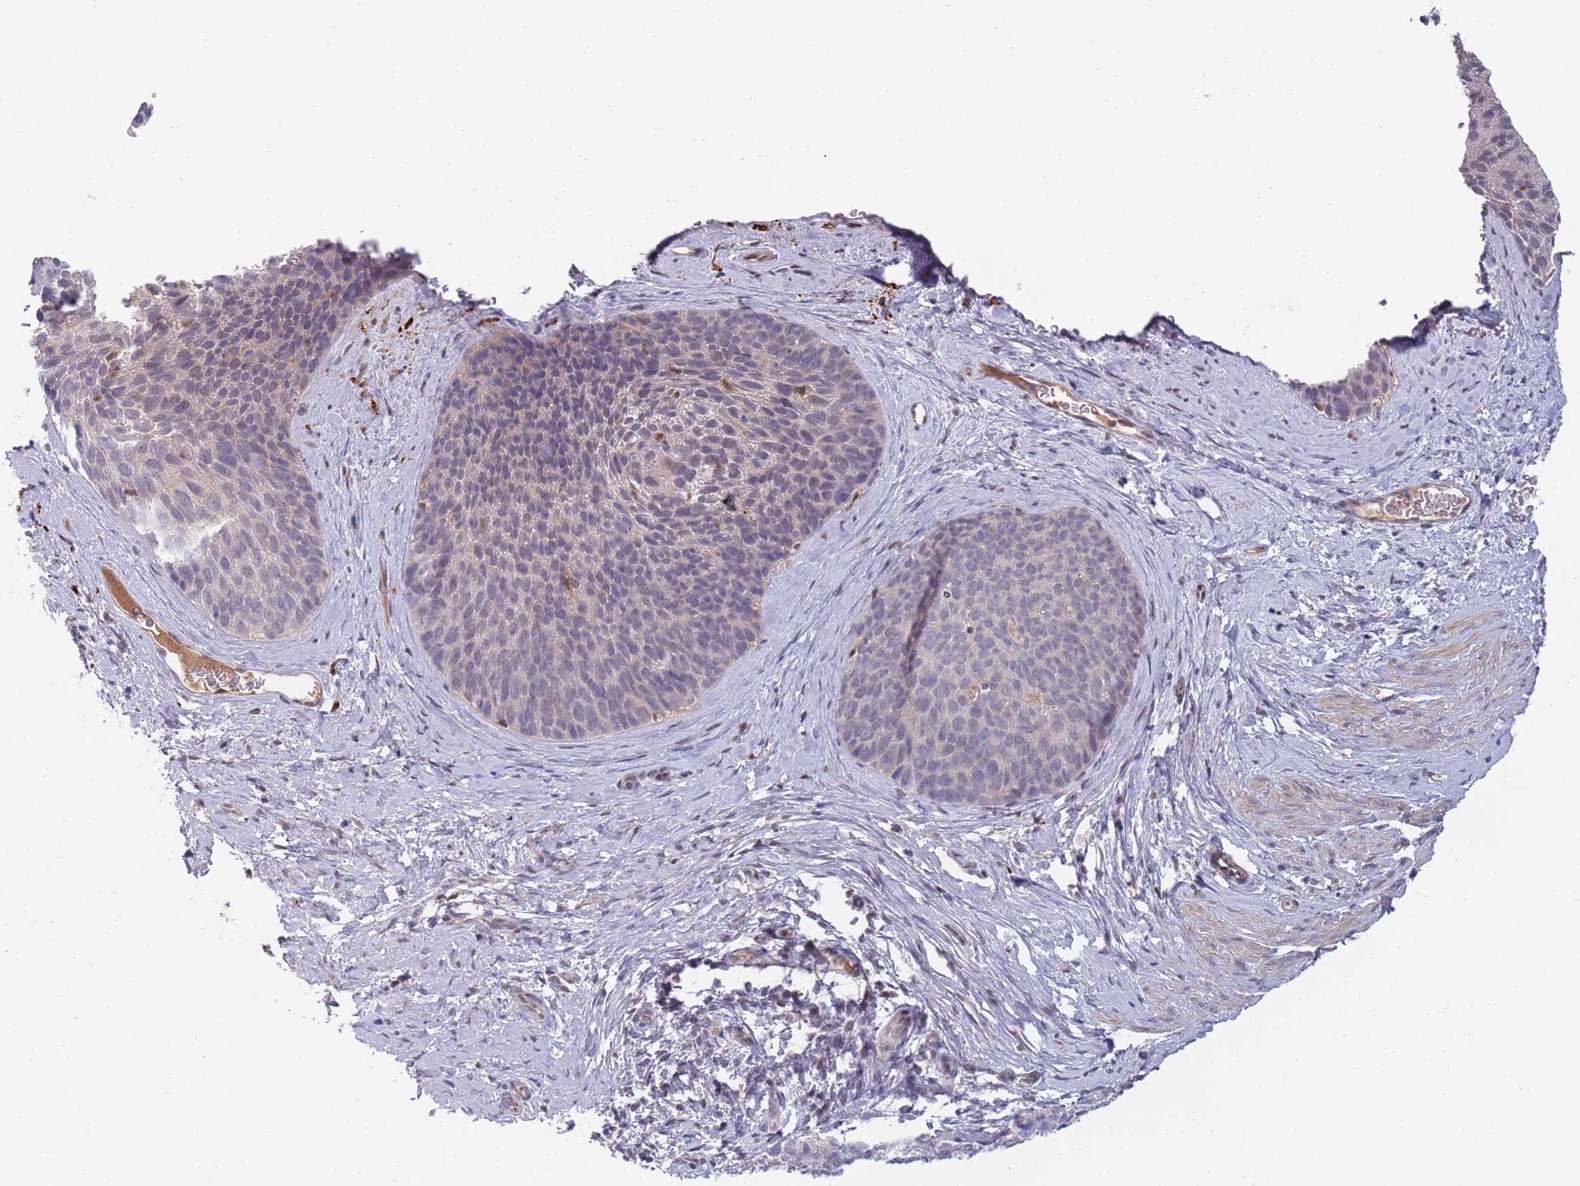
{"staining": {"intensity": "negative", "quantity": "none", "location": "none"}, "tissue": "cervical cancer", "cell_type": "Tumor cells", "image_type": "cancer", "snomed": [{"axis": "morphology", "description": "Squamous cell carcinoma, NOS"}, {"axis": "topography", "description": "Cervix"}], "caption": "There is no significant expression in tumor cells of cervical cancer.", "gene": "NLRP6", "patient": {"sex": "female", "age": 80}}